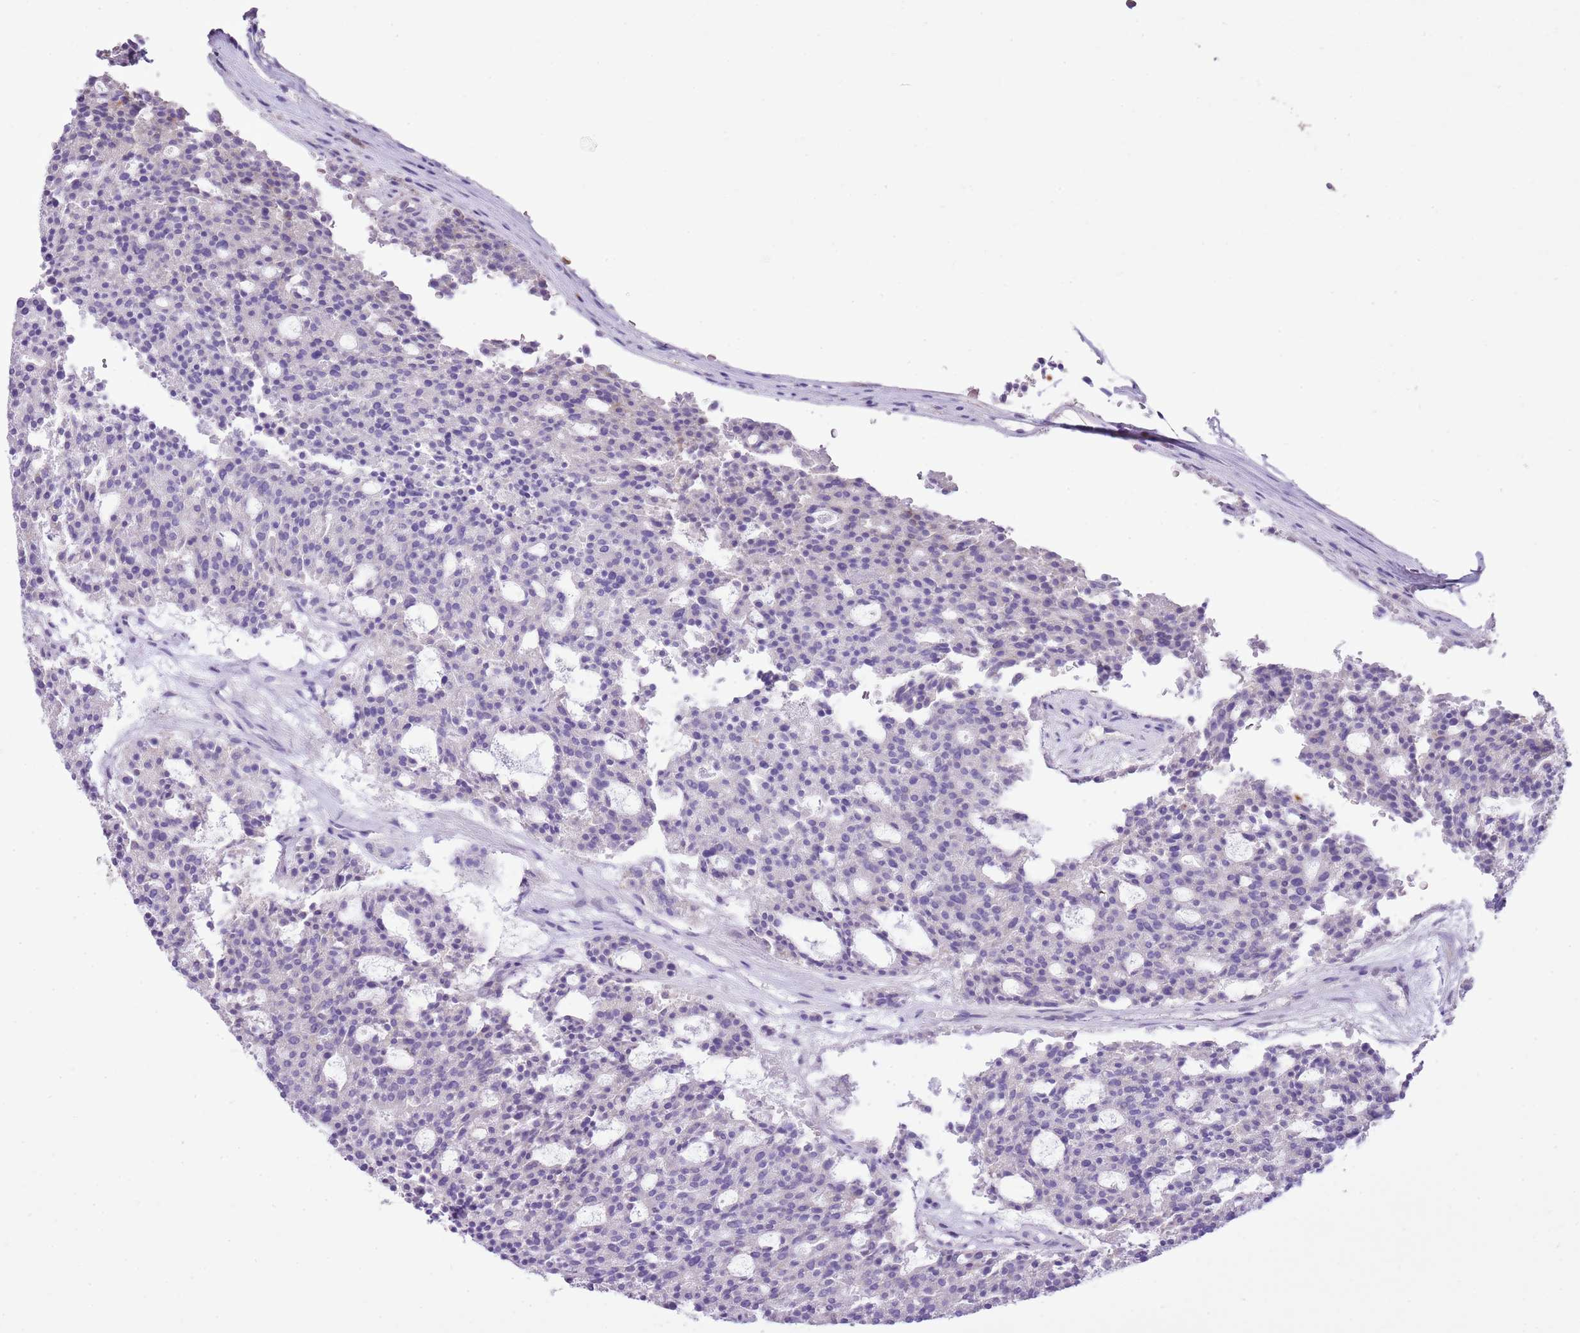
{"staining": {"intensity": "negative", "quantity": "none", "location": "none"}, "tissue": "carcinoid", "cell_type": "Tumor cells", "image_type": "cancer", "snomed": [{"axis": "morphology", "description": "Carcinoid, malignant, NOS"}, {"axis": "topography", "description": "Pancreas"}], "caption": "This image is of carcinoid (malignant) stained with IHC to label a protein in brown with the nuclei are counter-stained blue. There is no positivity in tumor cells.", "gene": "XPO7", "patient": {"sex": "female", "age": 54}}